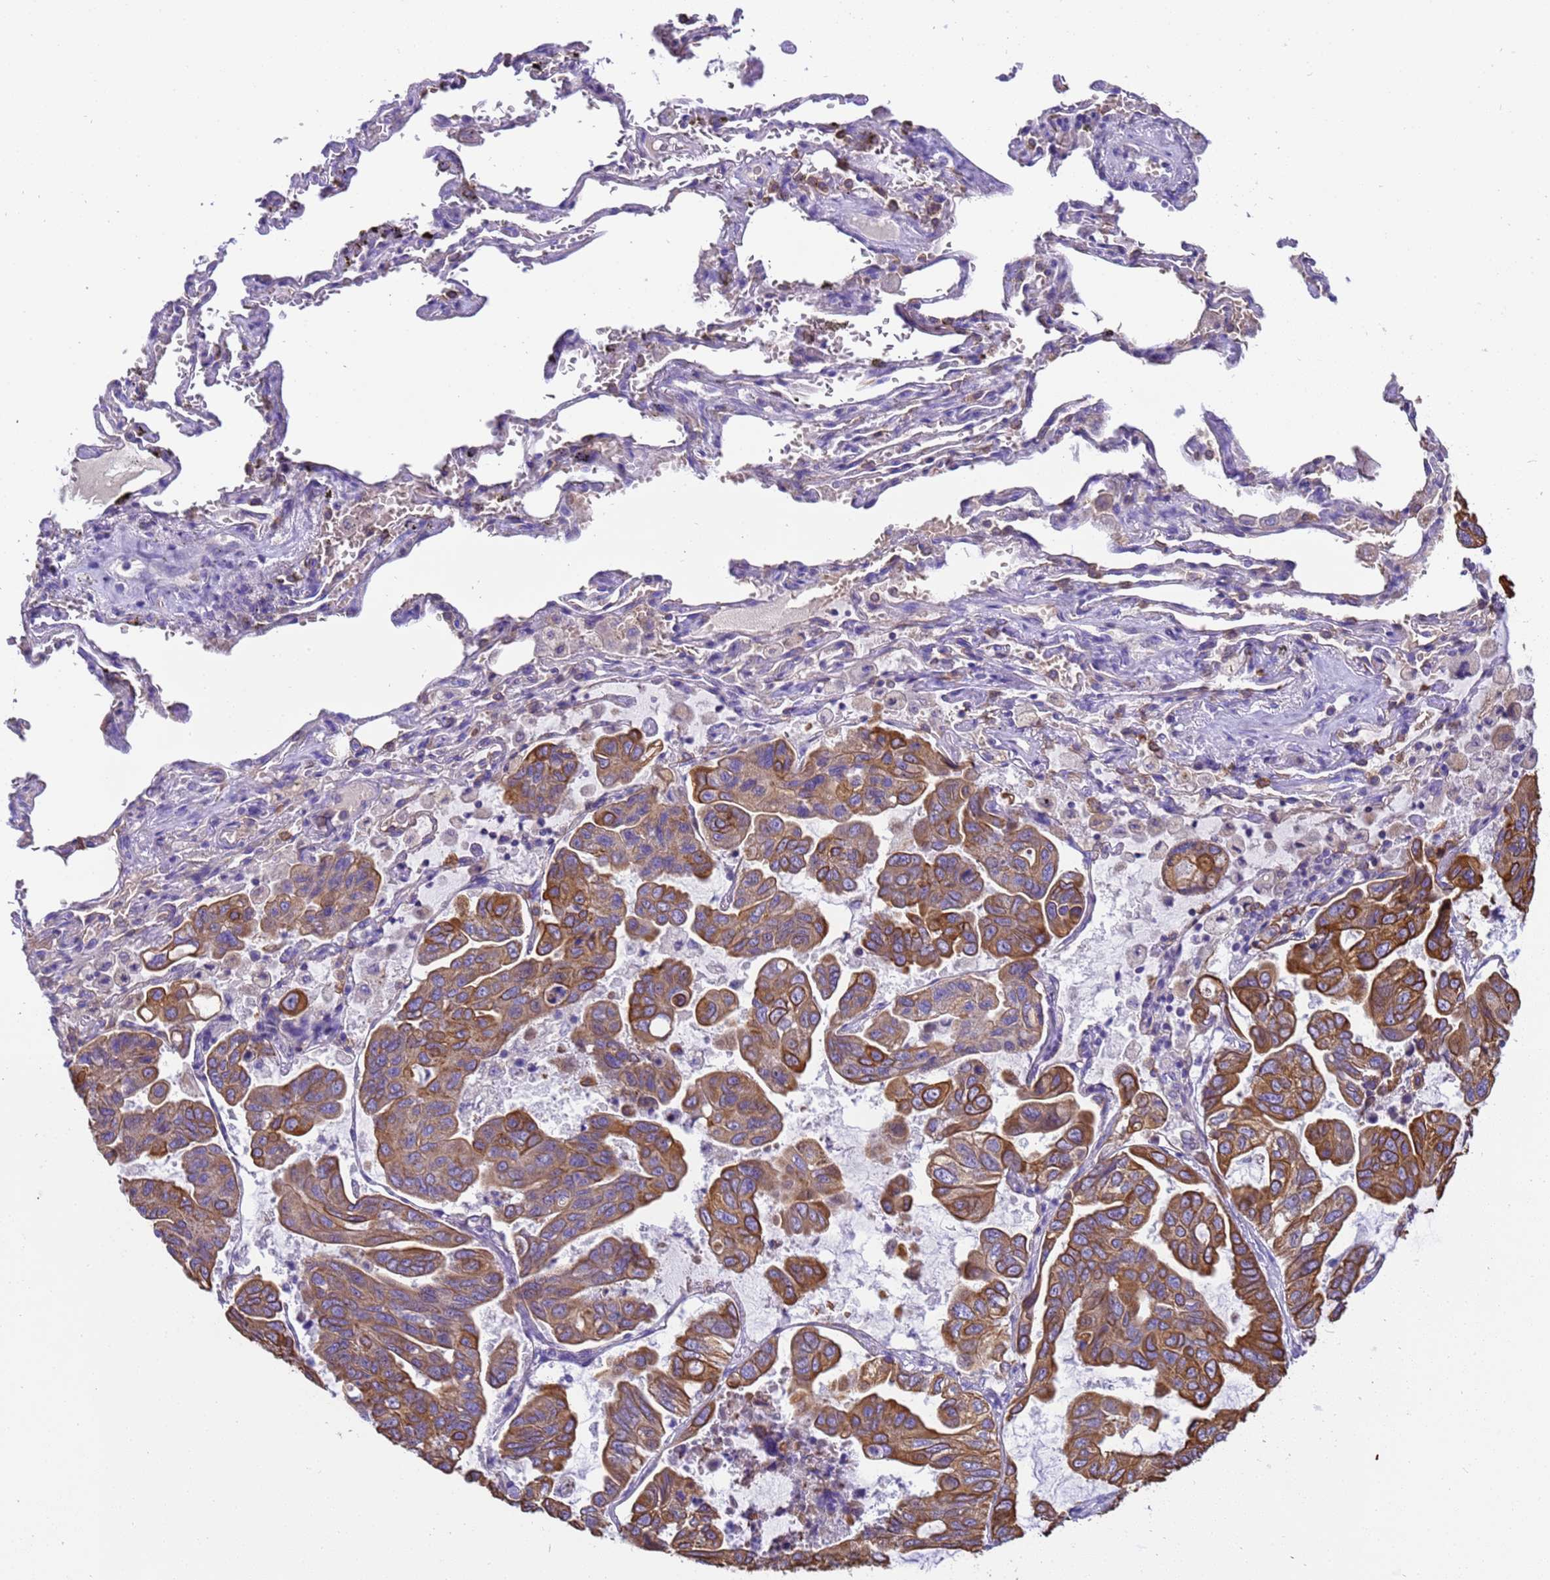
{"staining": {"intensity": "moderate", "quantity": ">75%", "location": "cytoplasmic/membranous"}, "tissue": "lung cancer", "cell_type": "Tumor cells", "image_type": "cancer", "snomed": [{"axis": "morphology", "description": "Adenocarcinoma, NOS"}, {"axis": "topography", "description": "Lung"}], "caption": "Tumor cells reveal medium levels of moderate cytoplasmic/membranous expression in about >75% of cells in adenocarcinoma (lung). (brown staining indicates protein expression, while blue staining denotes nuclei).", "gene": "PIEZO2", "patient": {"sex": "male", "age": 64}}